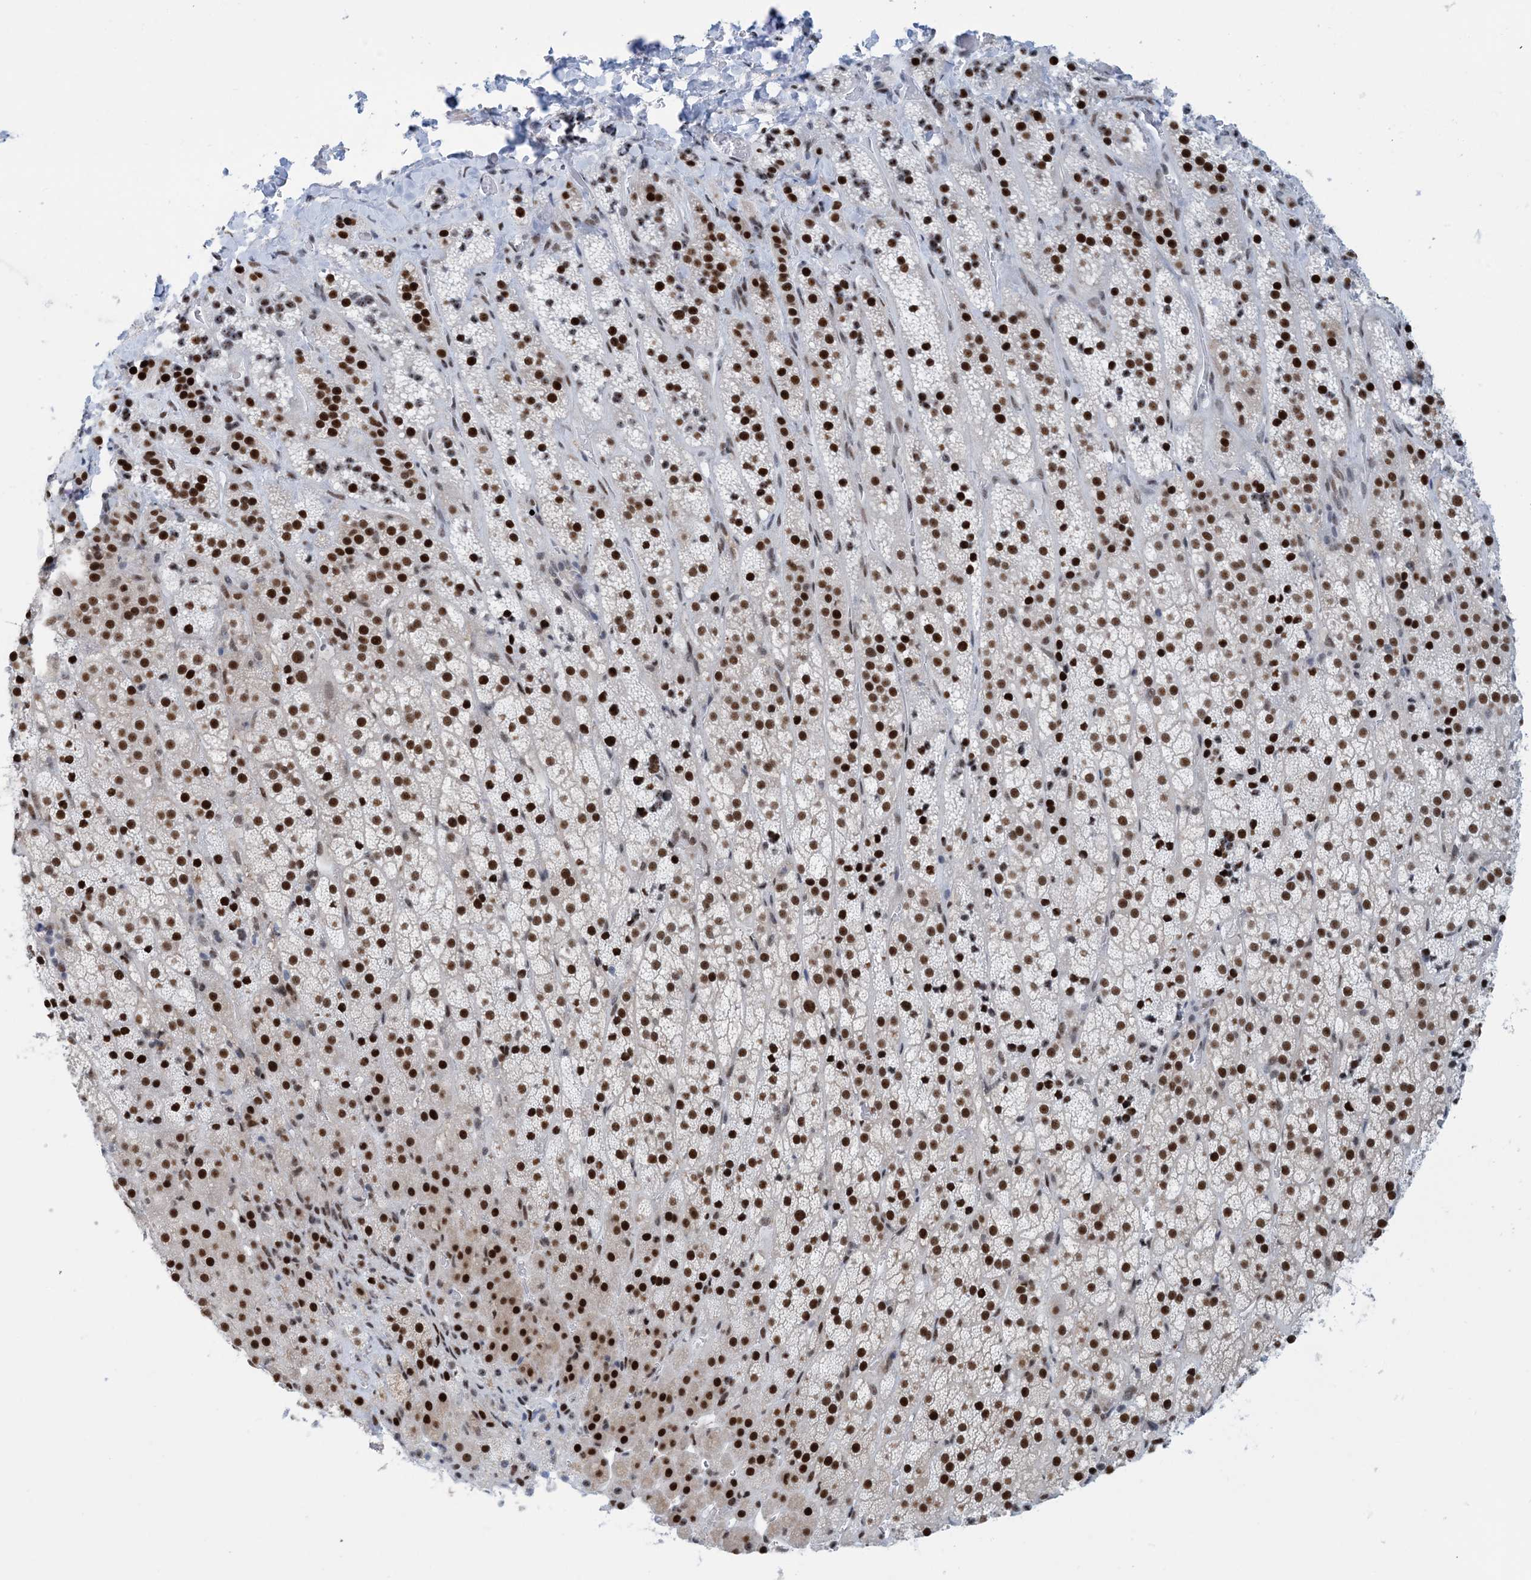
{"staining": {"intensity": "strong", "quantity": ">75%", "location": "nuclear"}, "tissue": "adrenal gland", "cell_type": "Glandular cells", "image_type": "normal", "snomed": [{"axis": "morphology", "description": "Normal tissue, NOS"}, {"axis": "topography", "description": "Adrenal gland"}], "caption": "Protein staining of unremarkable adrenal gland demonstrates strong nuclear staining in approximately >75% of glandular cells.", "gene": "HEMK1", "patient": {"sex": "female", "age": 57}}